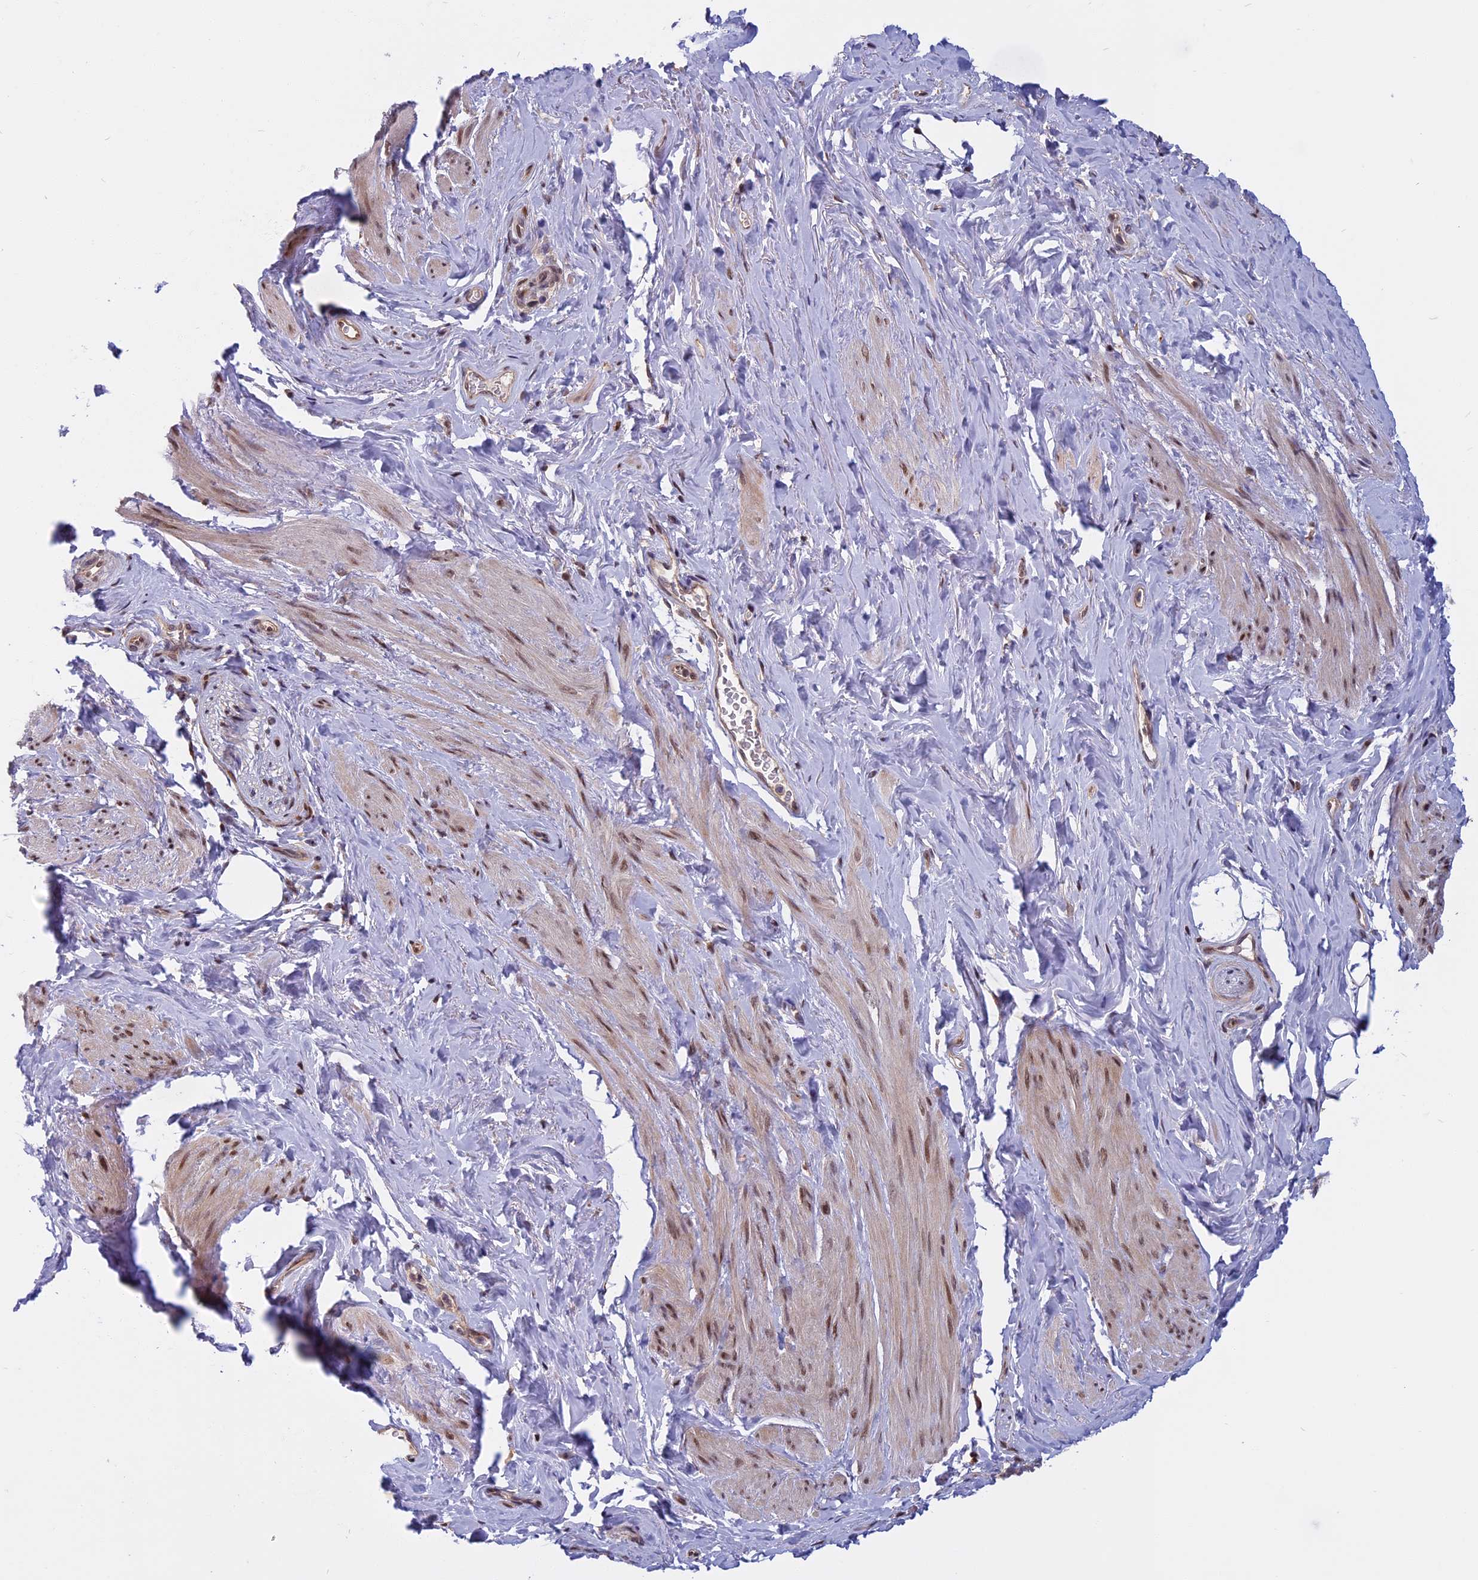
{"staining": {"intensity": "weak", "quantity": "25%-75%", "location": "nuclear"}, "tissue": "smooth muscle", "cell_type": "Smooth muscle cells", "image_type": "normal", "snomed": [{"axis": "morphology", "description": "Normal tissue, NOS"}, {"axis": "topography", "description": "Smooth muscle"}, {"axis": "topography", "description": "Peripheral nerve tissue"}], "caption": "Immunohistochemistry of unremarkable human smooth muscle demonstrates low levels of weak nuclear expression in about 25%-75% of smooth muscle cells. (brown staining indicates protein expression, while blue staining denotes nuclei).", "gene": "CCDC113", "patient": {"sex": "male", "age": 69}}